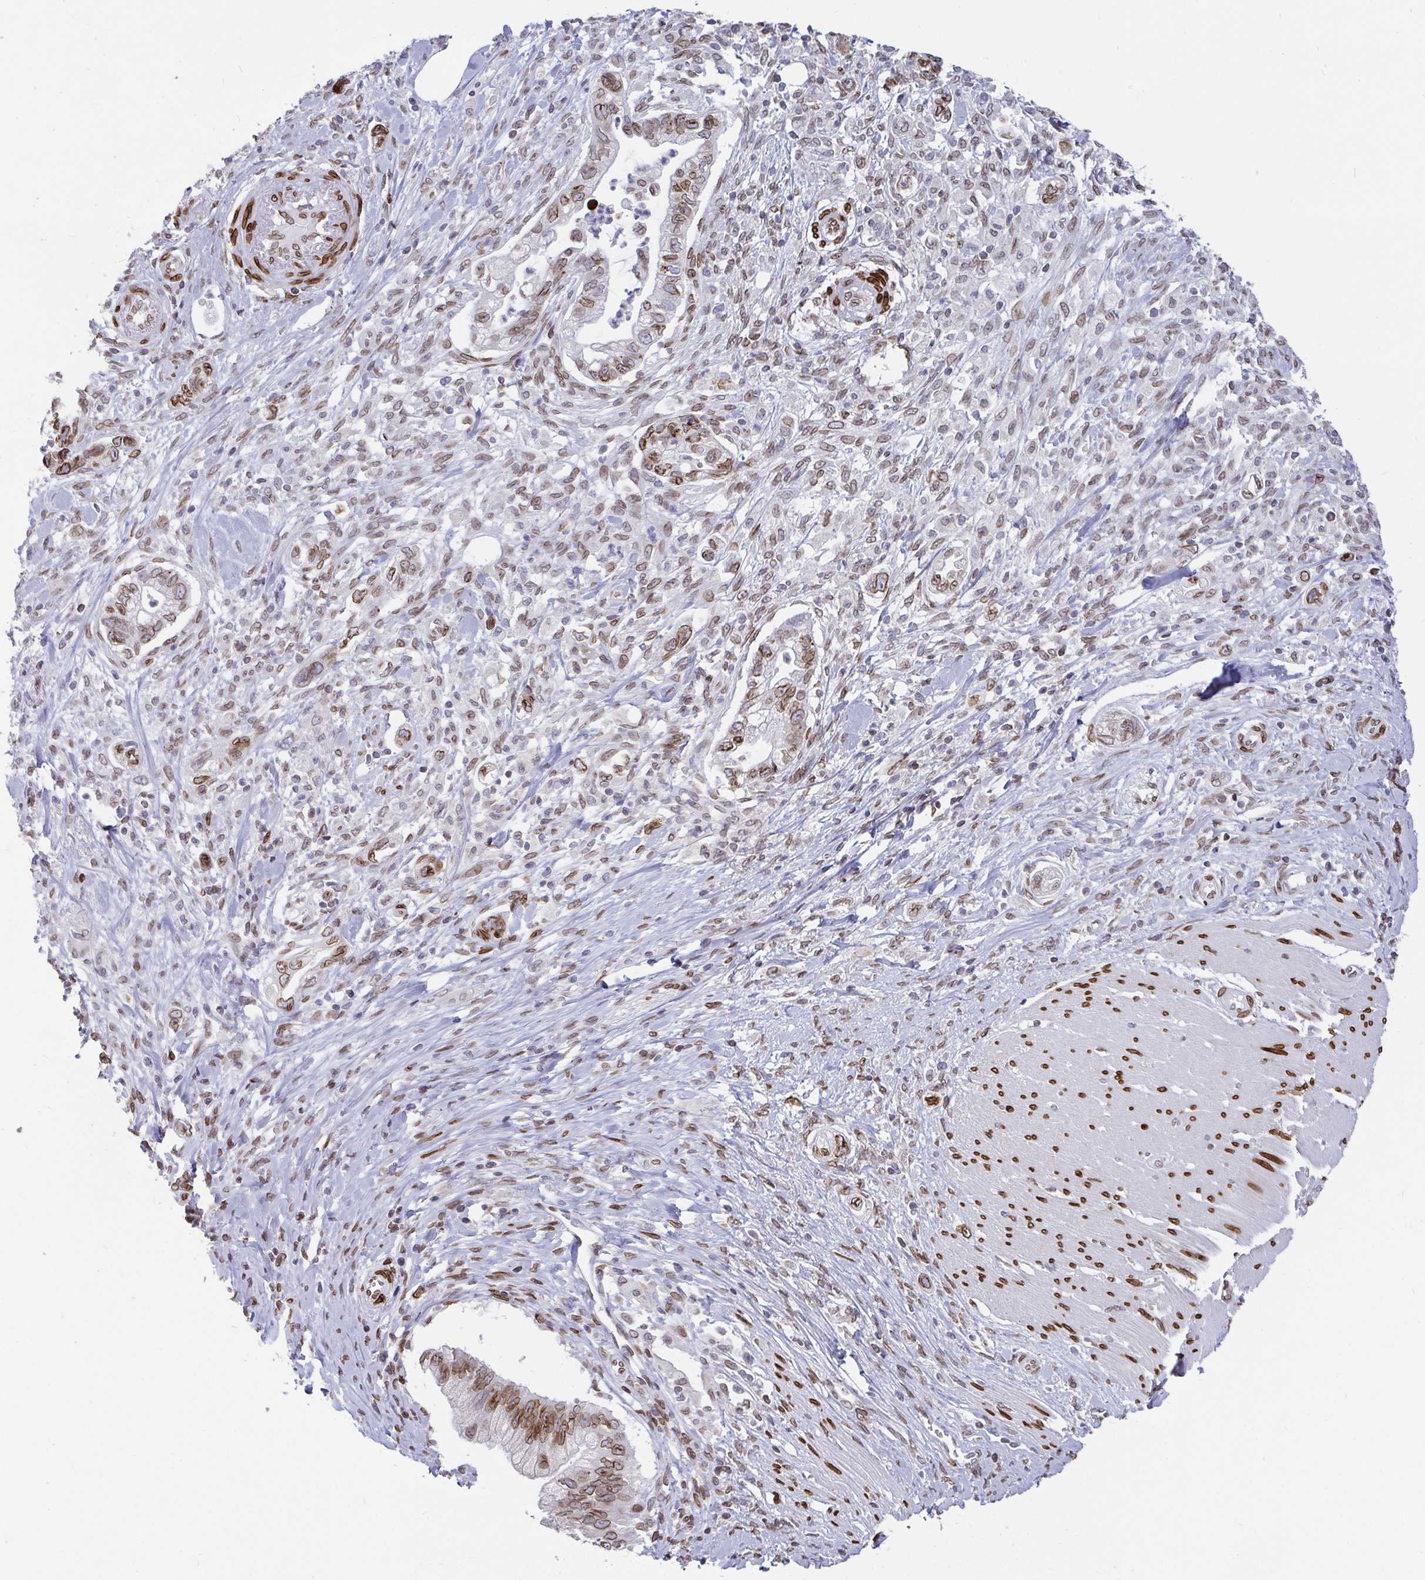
{"staining": {"intensity": "moderate", "quantity": "25%-75%", "location": "cytoplasmic/membranous,nuclear"}, "tissue": "pancreatic cancer", "cell_type": "Tumor cells", "image_type": "cancer", "snomed": [{"axis": "morphology", "description": "Adenocarcinoma, NOS"}, {"axis": "topography", "description": "Pancreas"}], "caption": "Human pancreatic cancer stained for a protein (brown) shows moderate cytoplasmic/membranous and nuclear positive expression in approximately 25%-75% of tumor cells.", "gene": "EMD", "patient": {"sex": "male", "age": 70}}